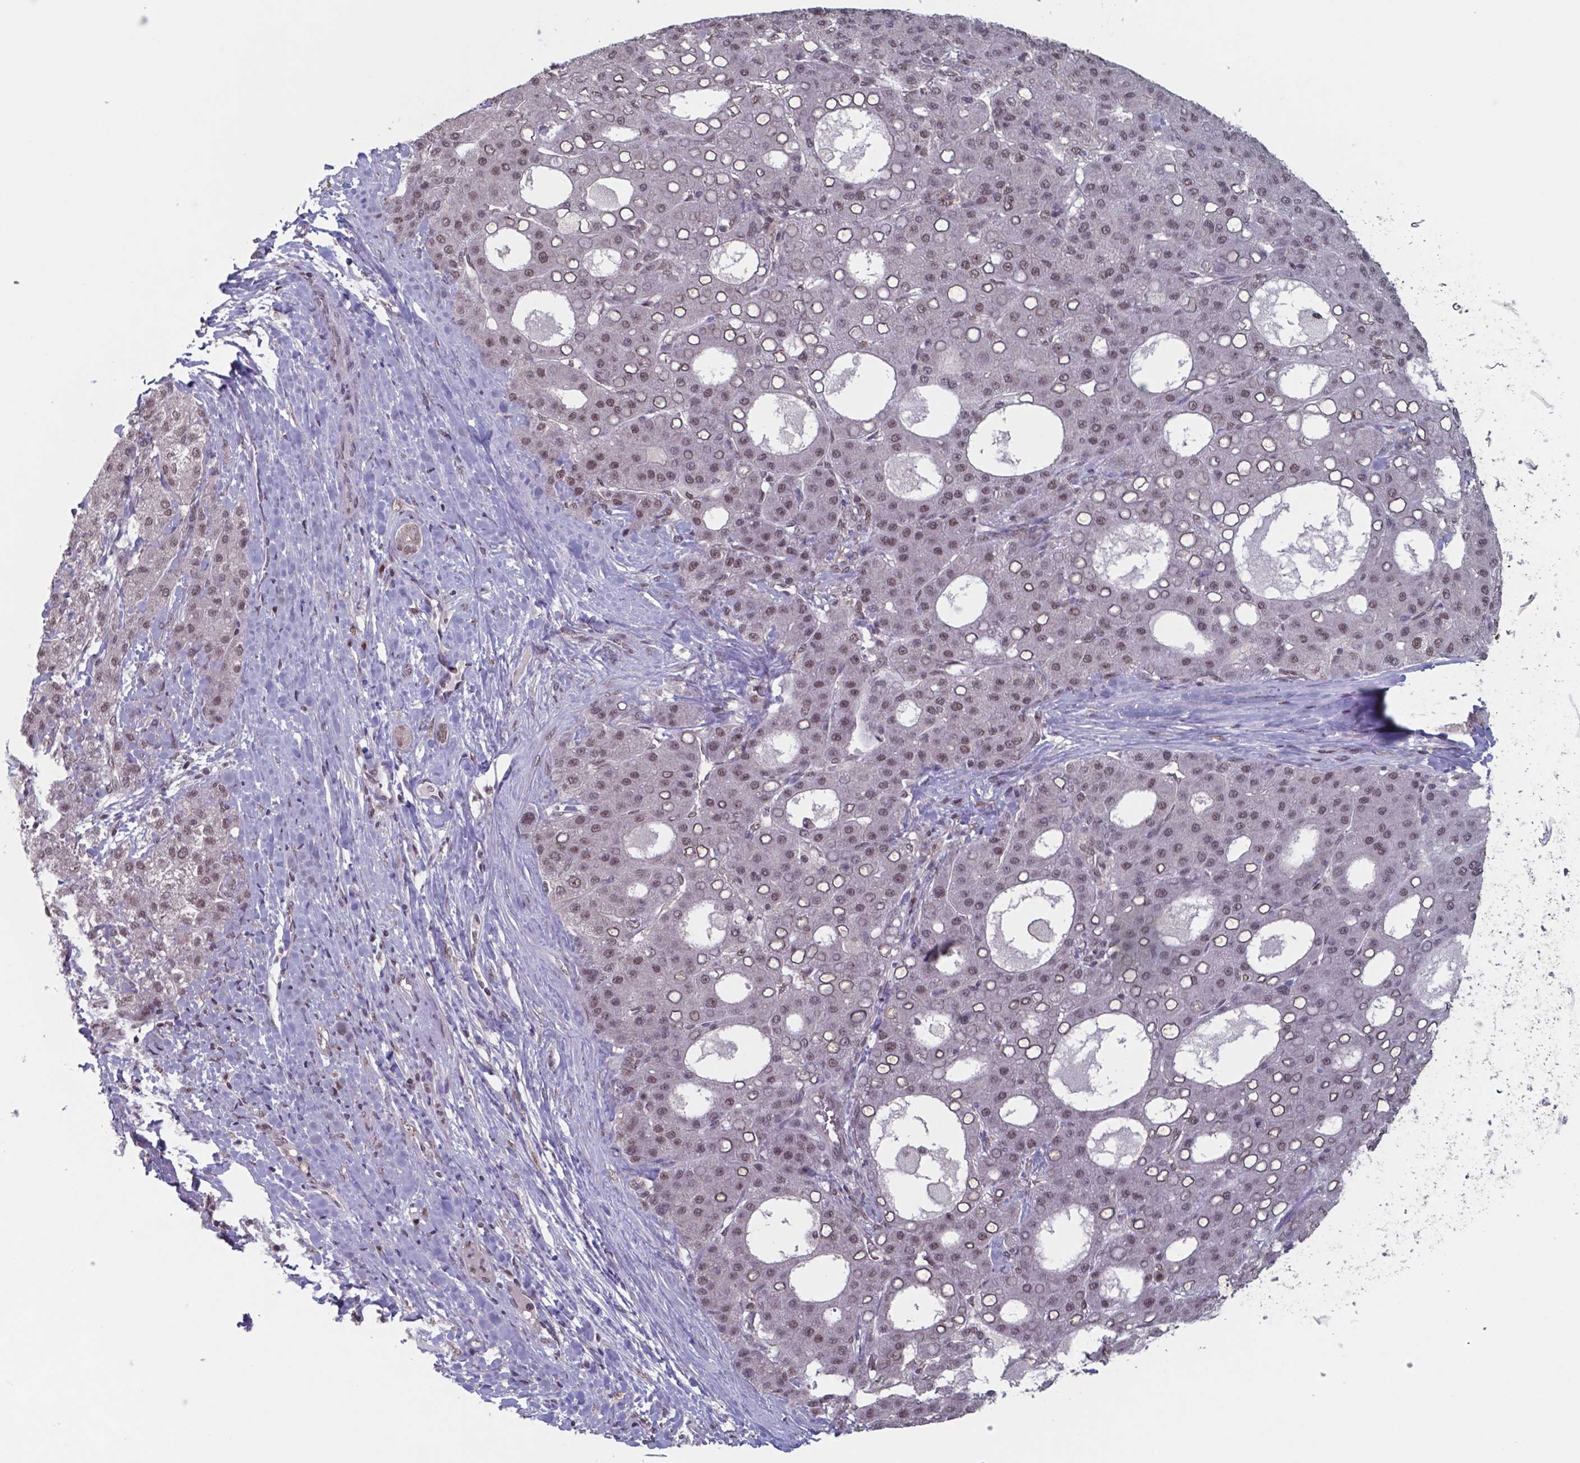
{"staining": {"intensity": "weak", "quantity": "25%-75%", "location": "nuclear"}, "tissue": "liver cancer", "cell_type": "Tumor cells", "image_type": "cancer", "snomed": [{"axis": "morphology", "description": "Carcinoma, Hepatocellular, NOS"}, {"axis": "topography", "description": "Liver"}], "caption": "Weak nuclear staining is identified in approximately 25%-75% of tumor cells in liver cancer (hepatocellular carcinoma). (DAB (3,3'-diaminobenzidine) IHC, brown staining for protein, blue staining for nuclei).", "gene": "UBA1", "patient": {"sex": "male", "age": 65}}